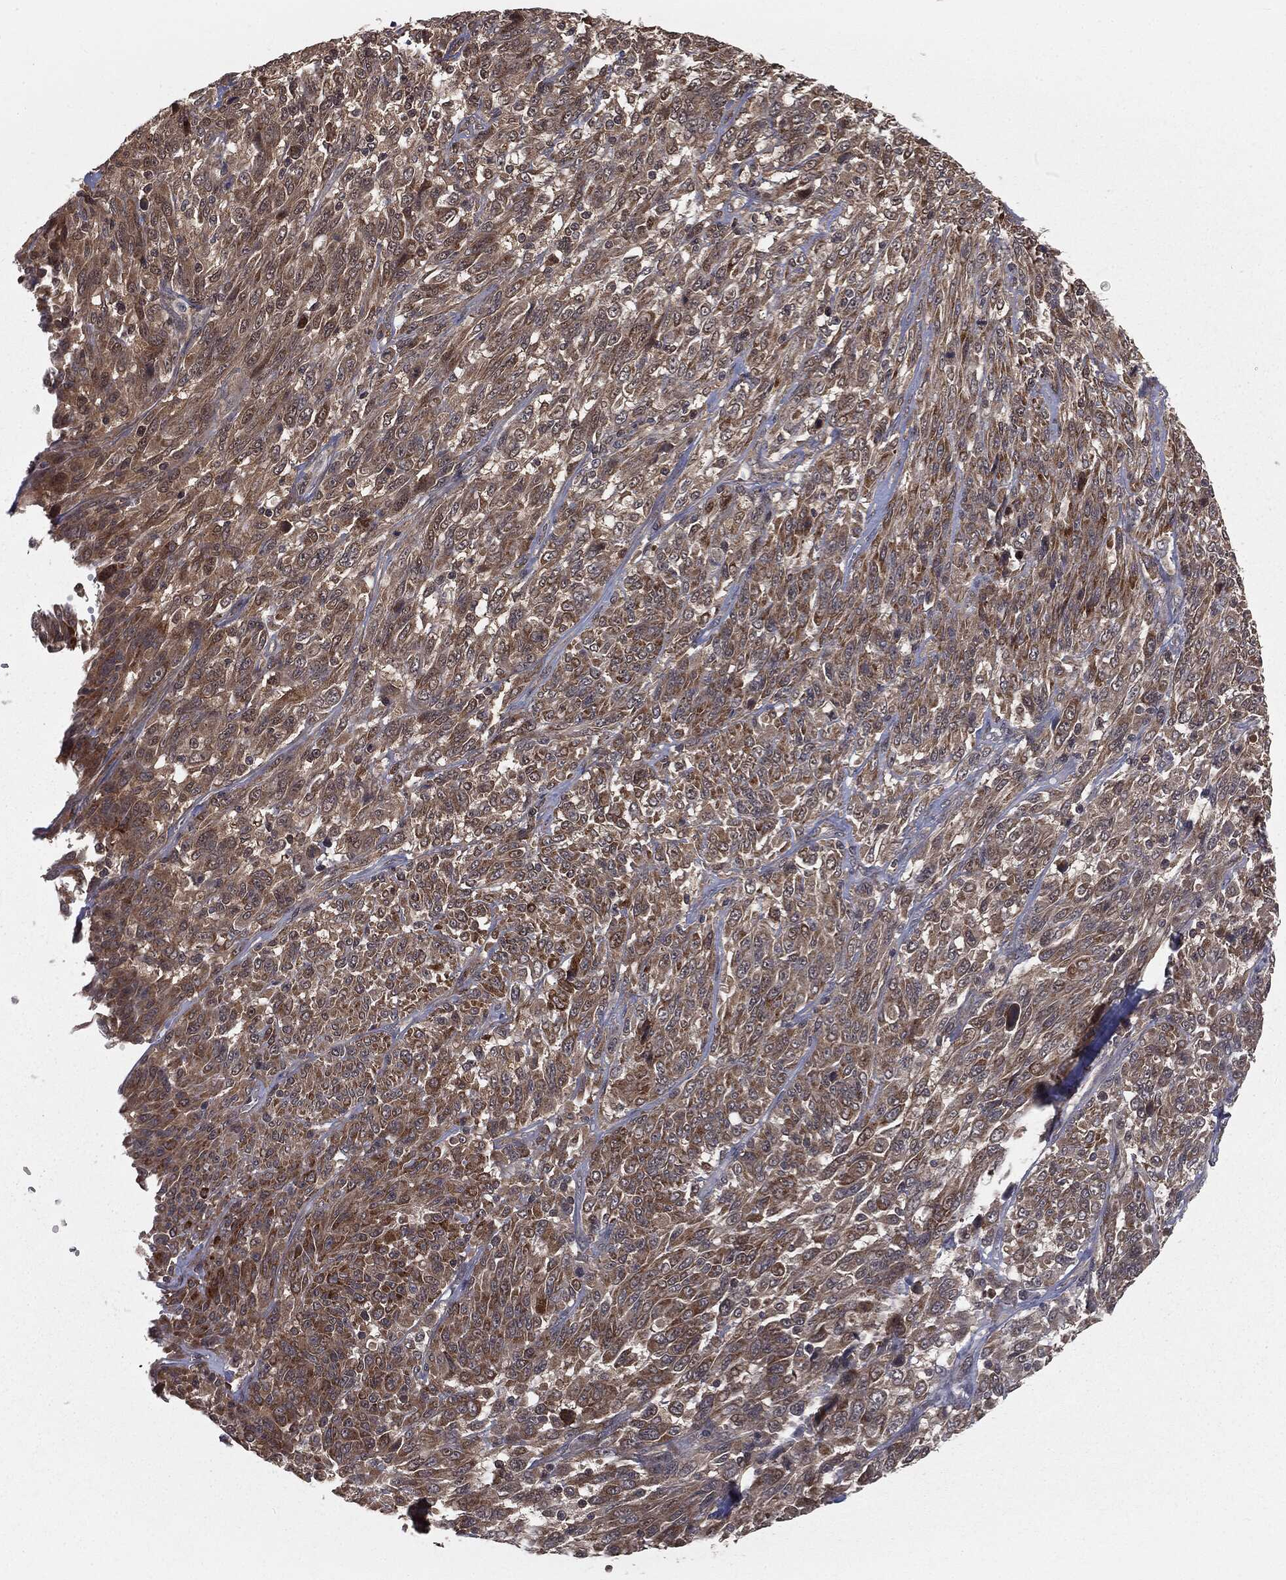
{"staining": {"intensity": "weak", "quantity": ">75%", "location": "cytoplasmic/membranous"}, "tissue": "melanoma", "cell_type": "Tumor cells", "image_type": "cancer", "snomed": [{"axis": "morphology", "description": "Malignant melanoma, NOS"}, {"axis": "topography", "description": "Skin"}], "caption": "Malignant melanoma stained with DAB immunohistochemistry shows low levels of weak cytoplasmic/membranous positivity in about >75% of tumor cells.", "gene": "FBXO7", "patient": {"sex": "female", "age": 91}}